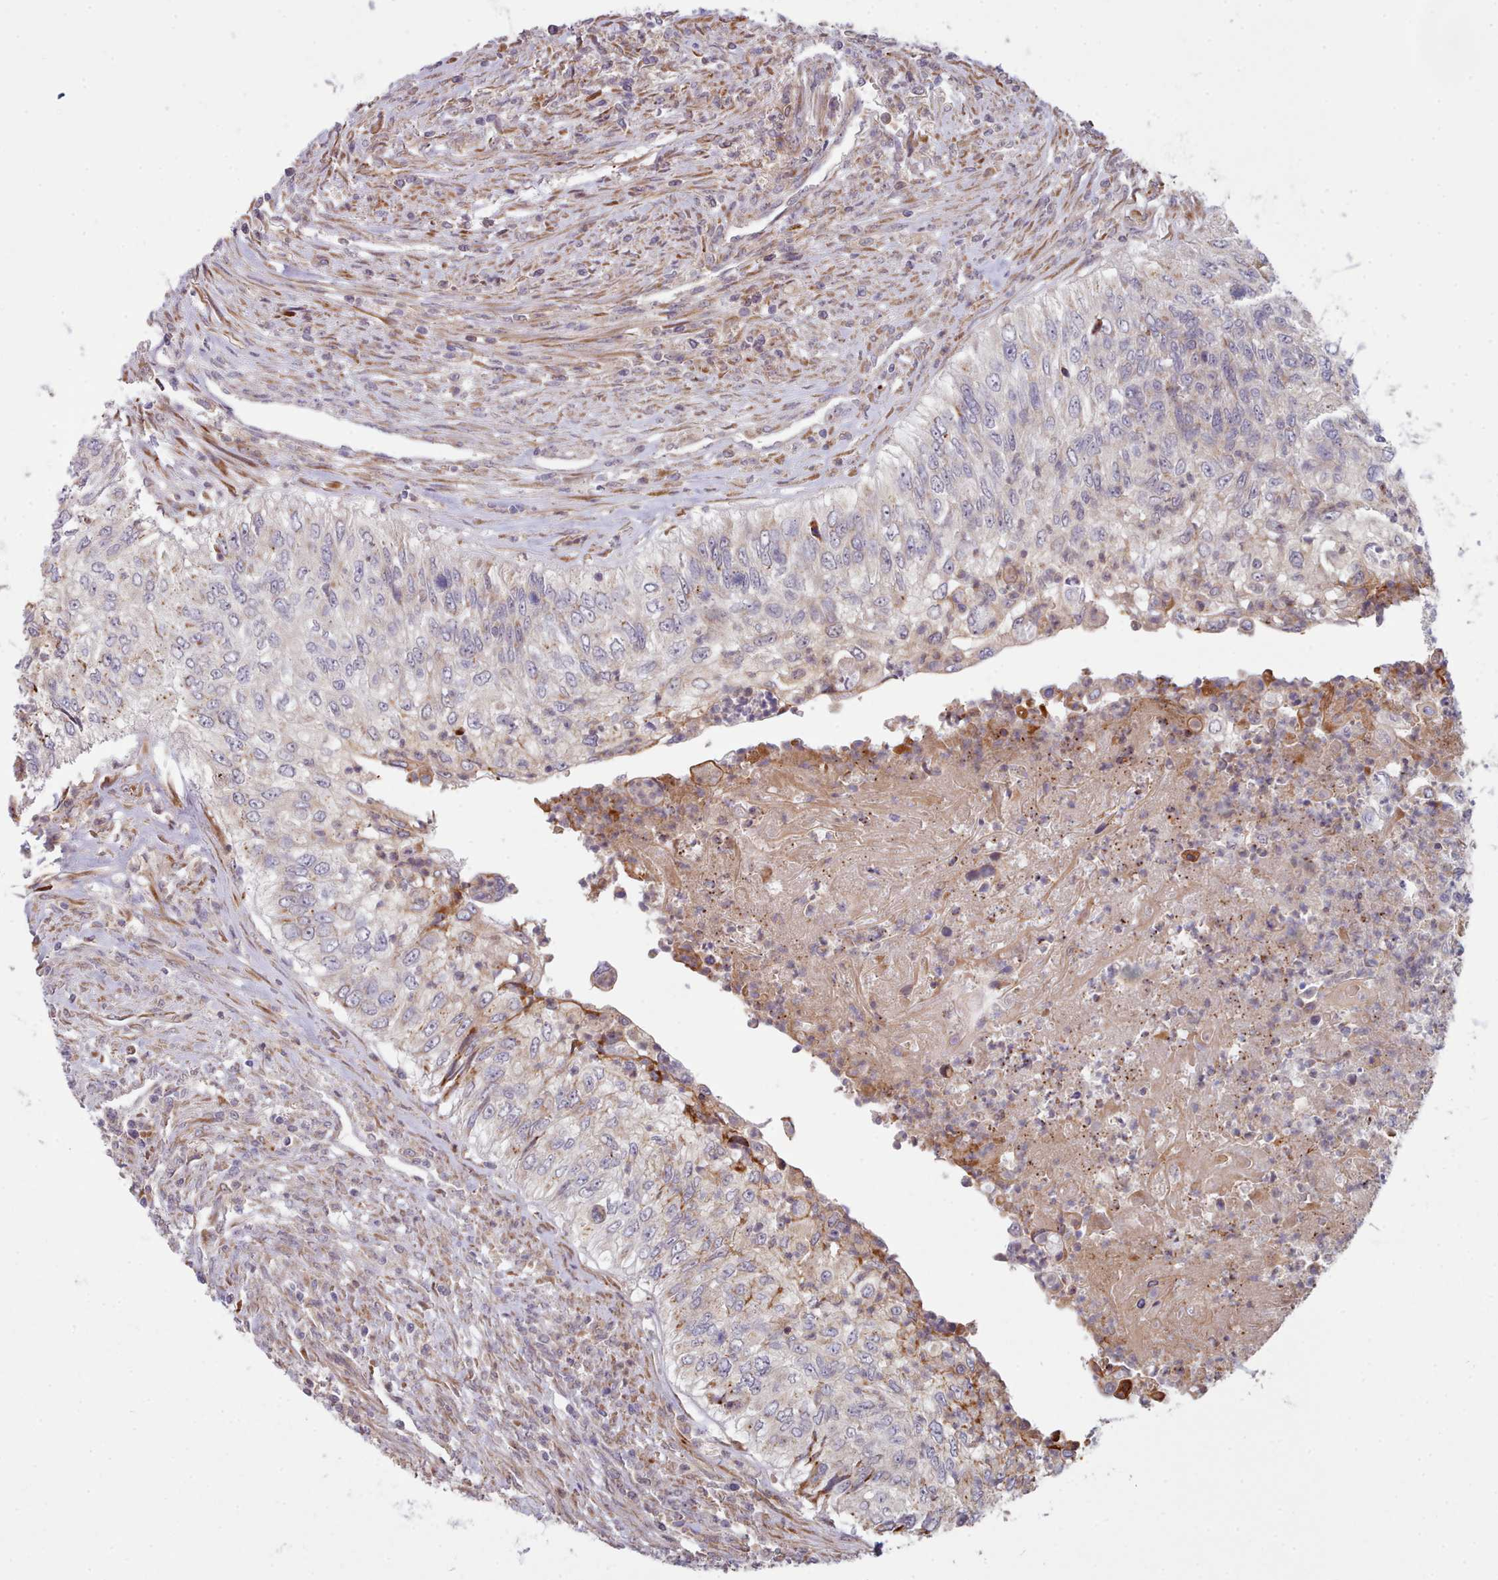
{"staining": {"intensity": "weak", "quantity": "<25%", "location": "cytoplasmic/membranous"}, "tissue": "urothelial cancer", "cell_type": "Tumor cells", "image_type": "cancer", "snomed": [{"axis": "morphology", "description": "Urothelial carcinoma, High grade"}, {"axis": "topography", "description": "Urinary bladder"}], "caption": "Immunohistochemical staining of human high-grade urothelial carcinoma reveals no significant positivity in tumor cells. Brightfield microscopy of immunohistochemistry (IHC) stained with DAB (brown) and hematoxylin (blue), captured at high magnification.", "gene": "TRIM26", "patient": {"sex": "female", "age": 60}}